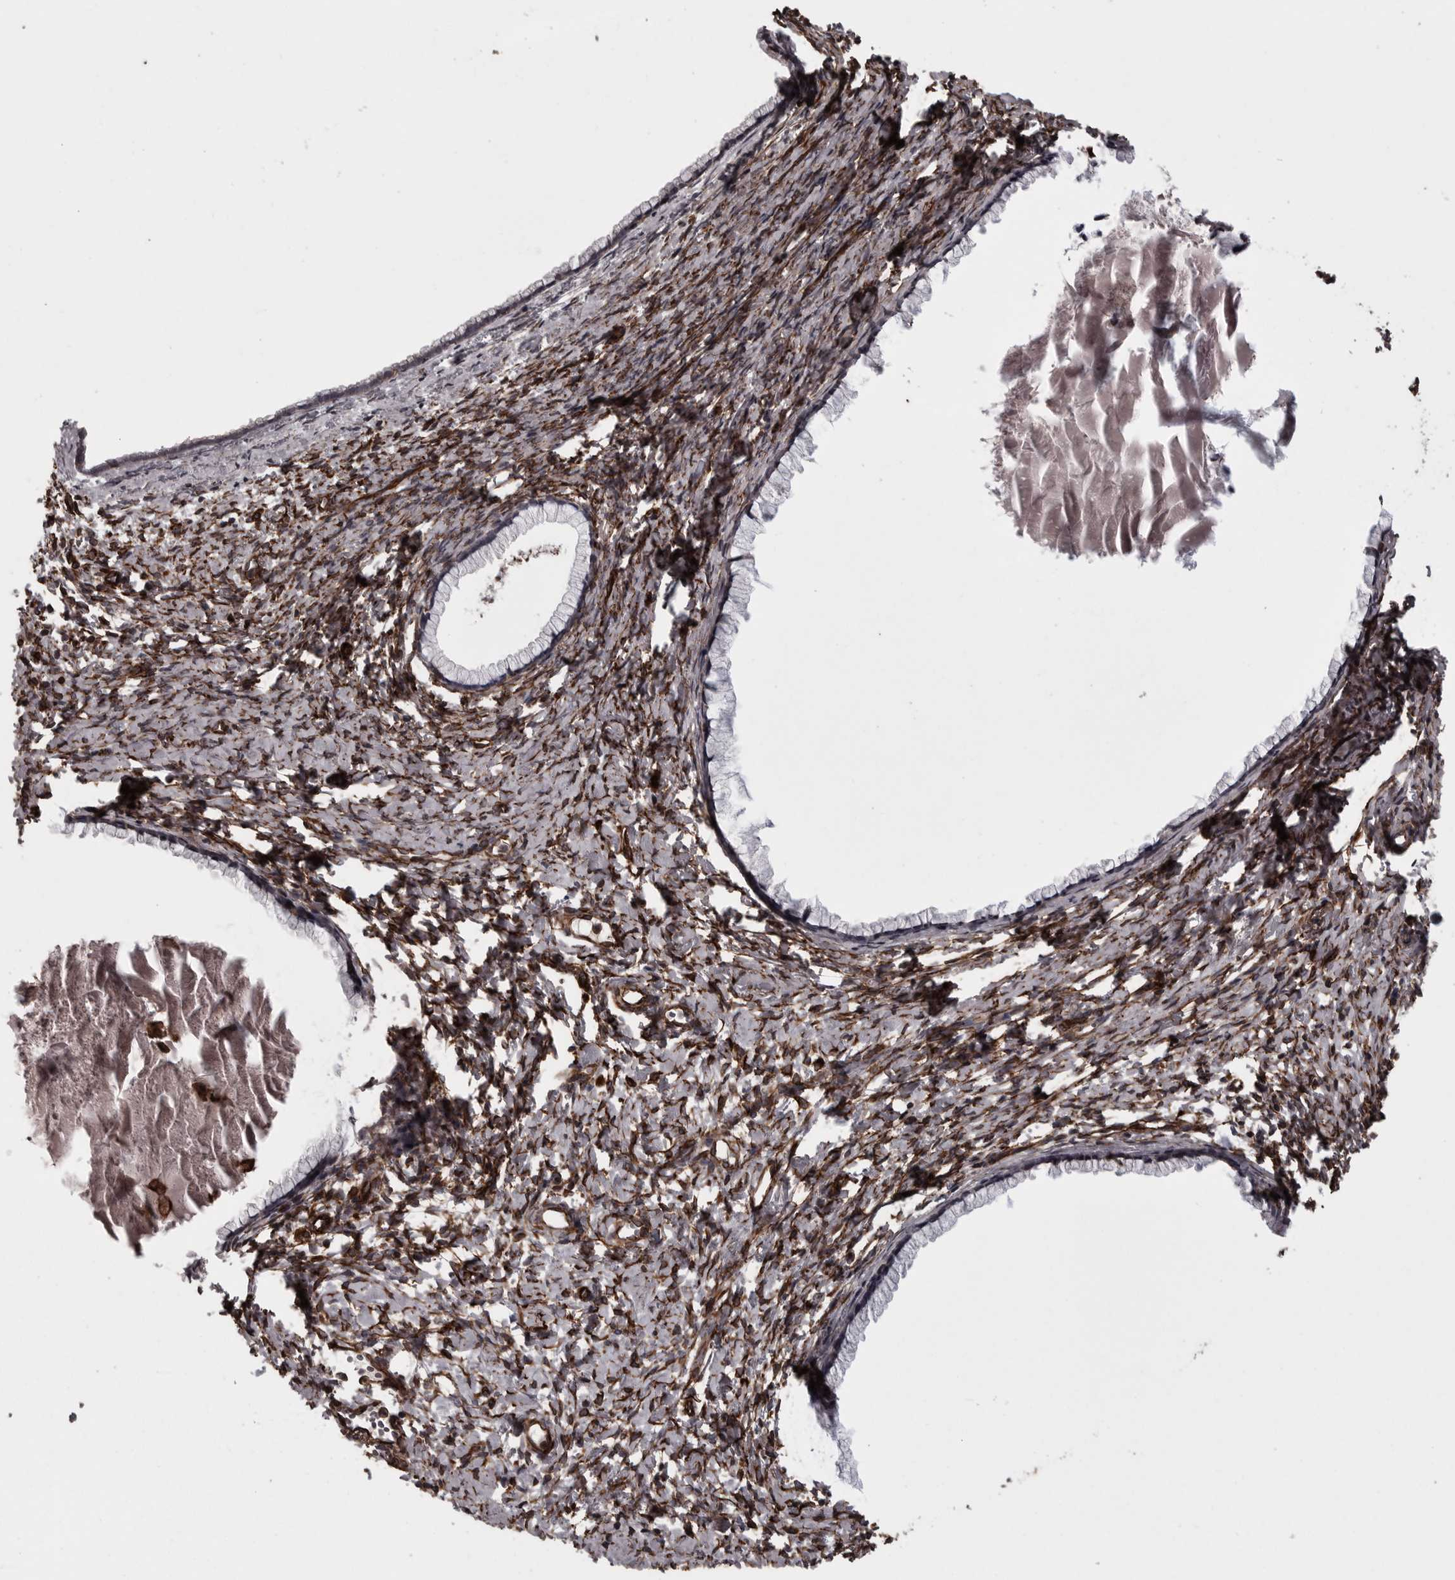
{"staining": {"intensity": "negative", "quantity": "none", "location": "none"}, "tissue": "cervix", "cell_type": "Glandular cells", "image_type": "normal", "snomed": [{"axis": "morphology", "description": "Normal tissue, NOS"}, {"axis": "topography", "description": "Cervix"}], "caption": "The photomicrograph shows no significant expression in glandular cells of cervix. (DAB immunohistochemistry visualized using brightfield microscopy, high magnification).", "gene": "FAAP100", "patient": {"sex": "female", "age": 75}}